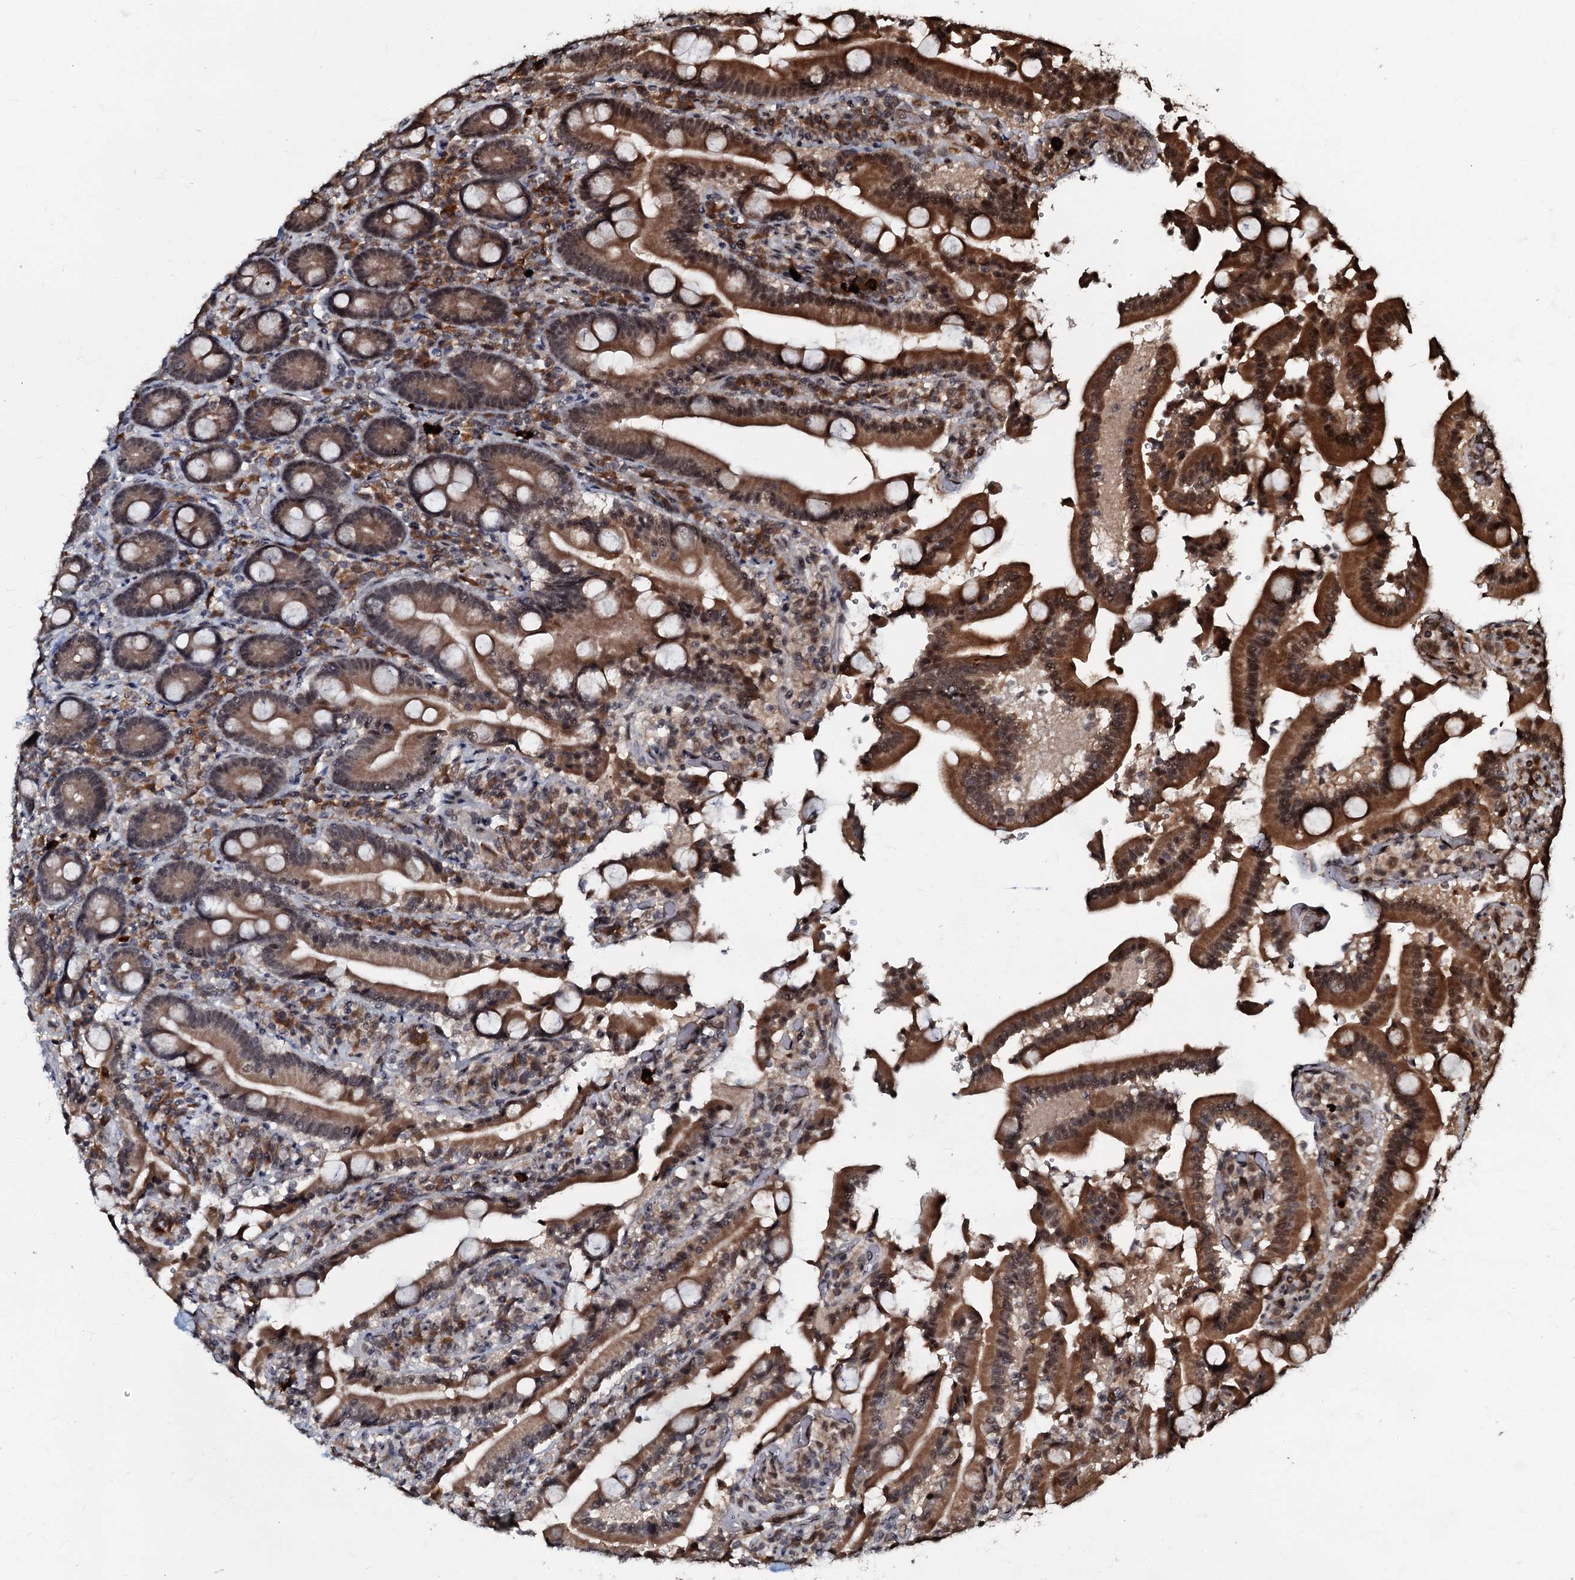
{"staining": {"intensity": "strong", "quantity": ">75%", "location": "cytoplasmic/membranous,nuclear"}, "tissue": "duodenum", "cell_type": "Glandular cells", "image_type": "normal", "snomed": [{"axis": "morphology", "description": "Normal tissue, NOS"}, {"axis": "topography", "description": "Duodenum"}], "caption": "Immunohistochemistry of normal human duodenum reveals high levels of strong cytoplasmic/membranous,nuclear positivity in about >75% of glandular cells.", "gene": "C18orf32", "patient": {"sex": "female", "age": 62}}